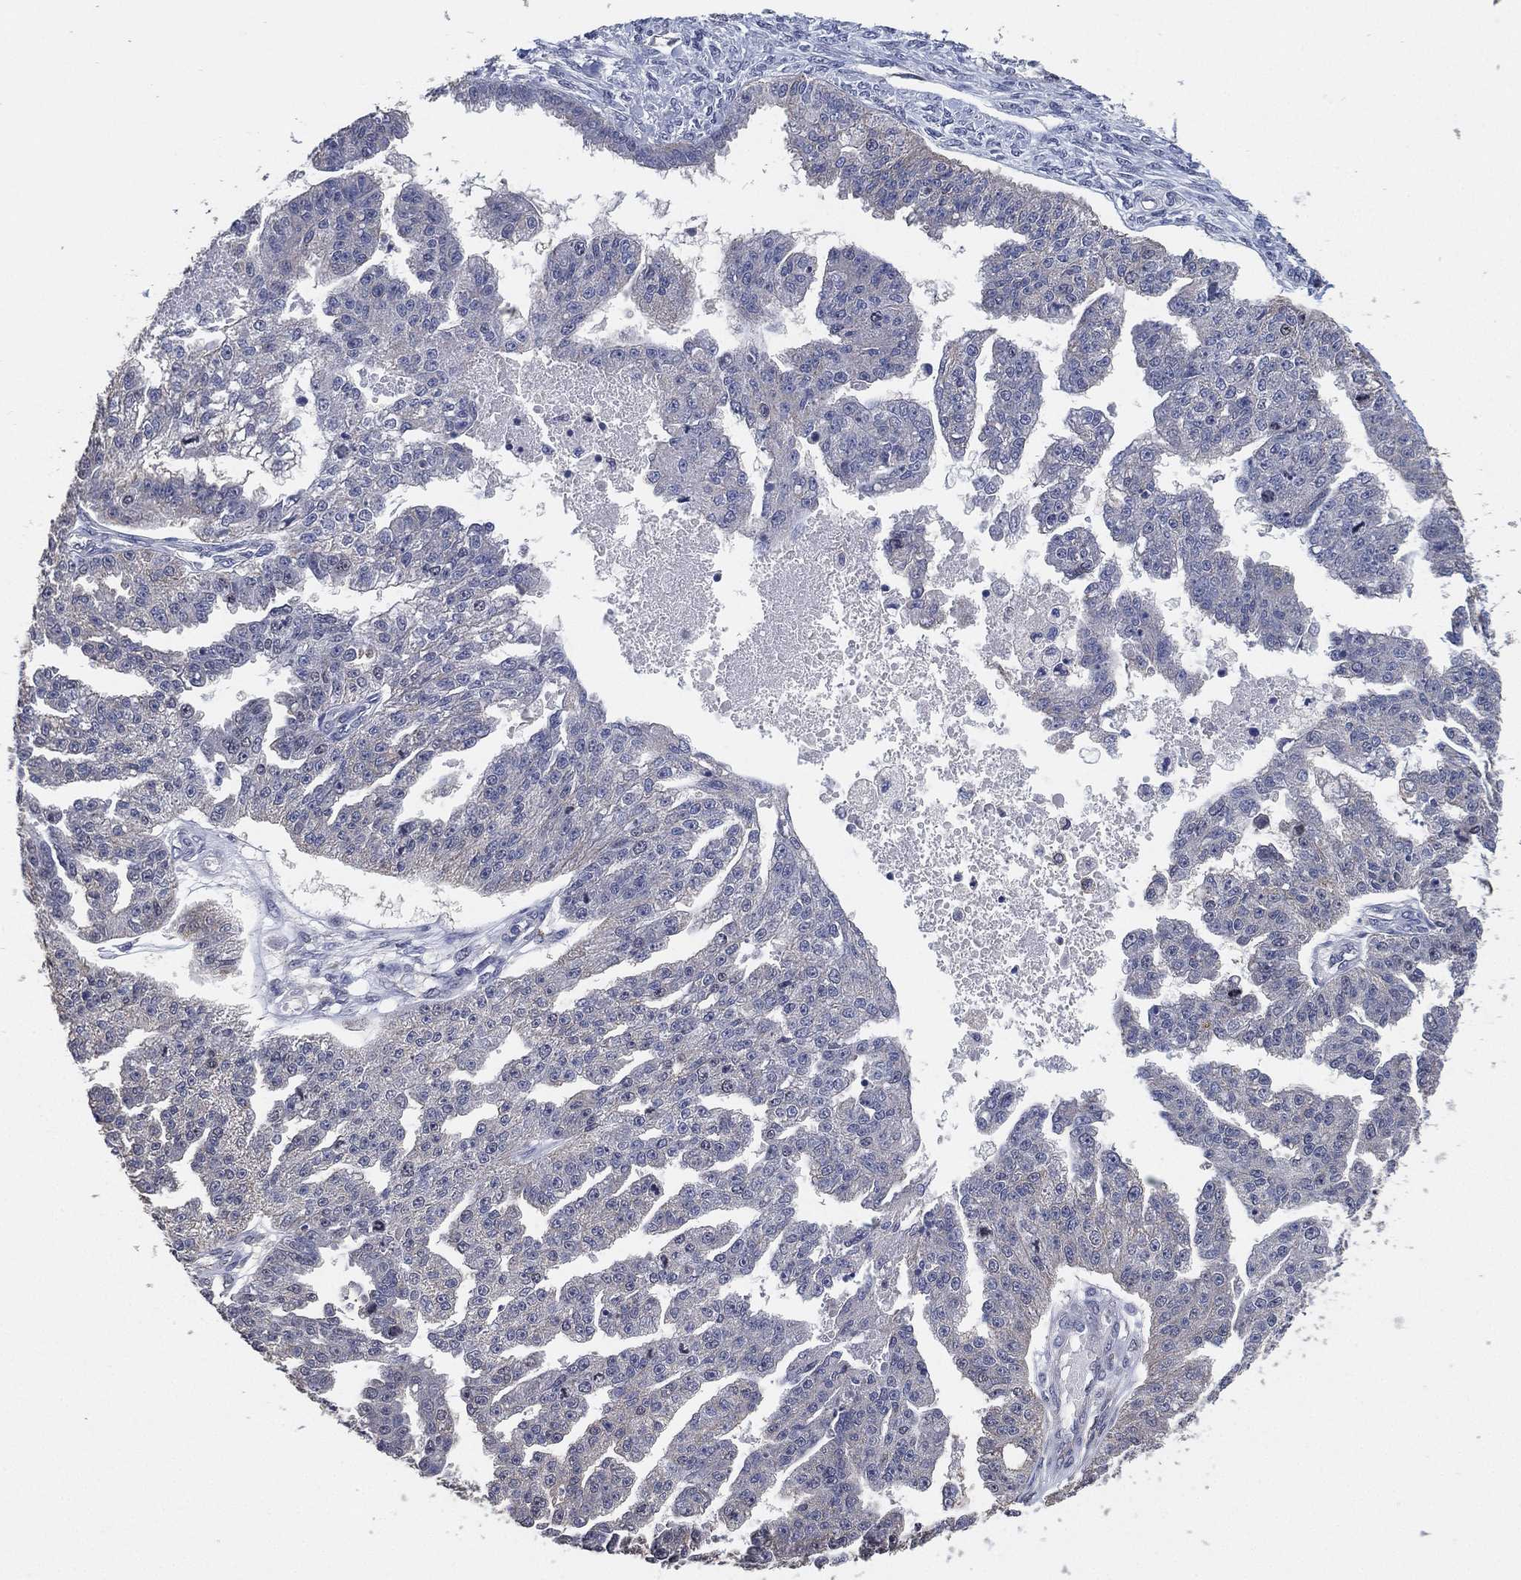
{"staining": {"intensity": "negative", "quantity": "none", "location": "none"}, "tissue": "ovarian cancer", "cell_type": "Tumor cells", "image_type": "cancer", "snomed": [{"axis": "morphology", "description": "Cystadenocarcinoma, serous, NOS"}, {"axis": "topography", "description": "Ovary"}], "caption": "Protein analysis of ovarian cancer displays no significant positivity in tumor cells.", "gene": "KLK5", "patient": {"sex": "female", "age": 58}}